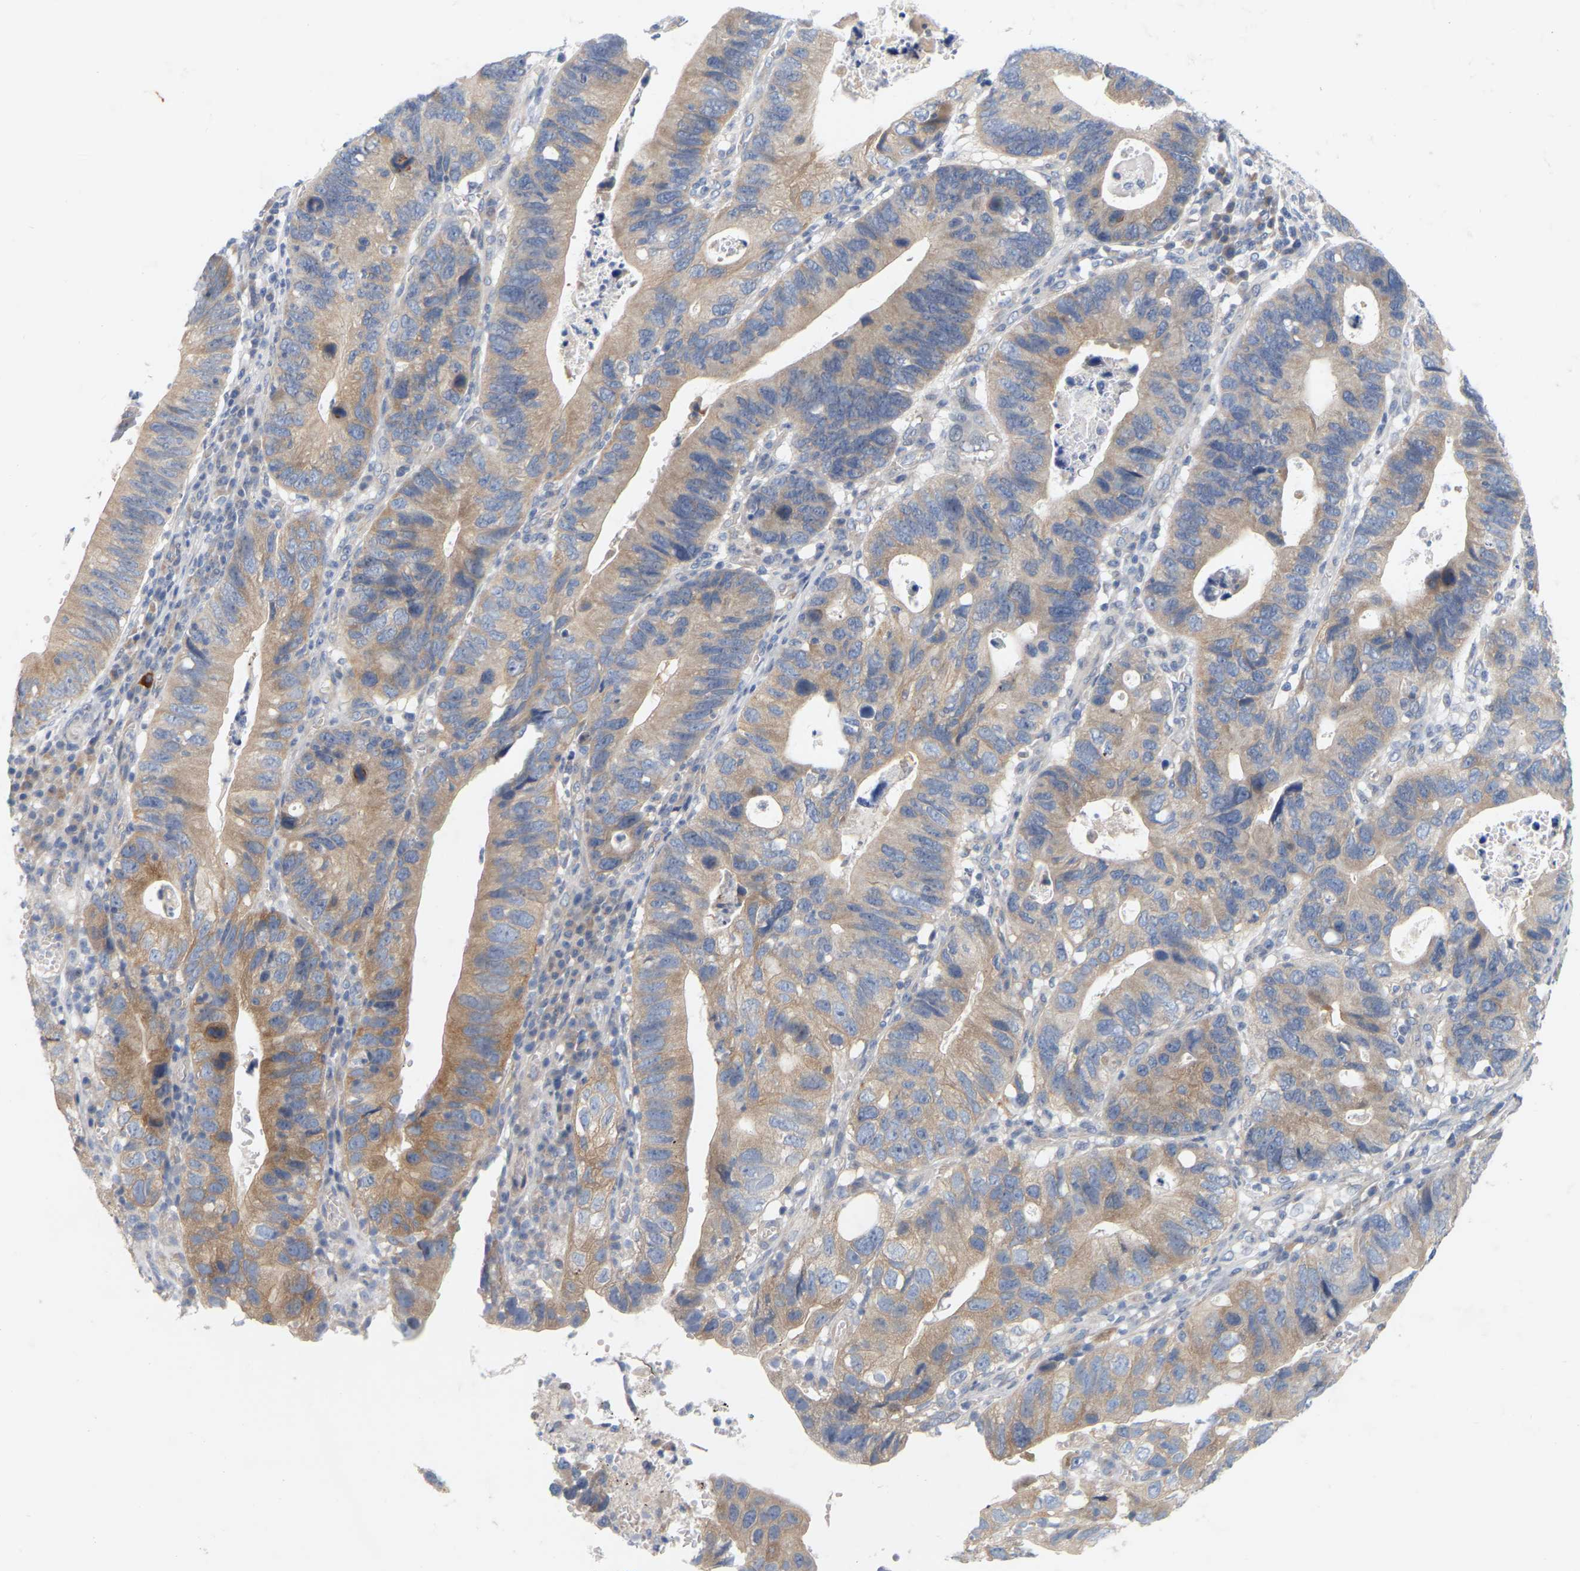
{"staining": {"intensity": "moderate", "quantity": ">75%", "location": "cytoplasmic/membranous"}, "tissue": "stomach cancer", "cell_type": "Tumor cells", "image_type": "cancer", "snomed": [{"axis": "morphology", "description": "Adenocarcinoma, NOS"}, {"axis": "topography", "description": "Stomach"}], "caption": "An image of human stomach cancer (adenocarcinoma) stained for a protein reveals moderate cytoplasmic/membranous brown staining in tumor cells. The staining is performed using DAB (3,3'-diaminobenzidine) brown chromogen to label protein expression. The nuclei are counter-stained blue using hematoxylin.", "gene": "MINDY4", "patient": {"sex": "male", "age": 59}}